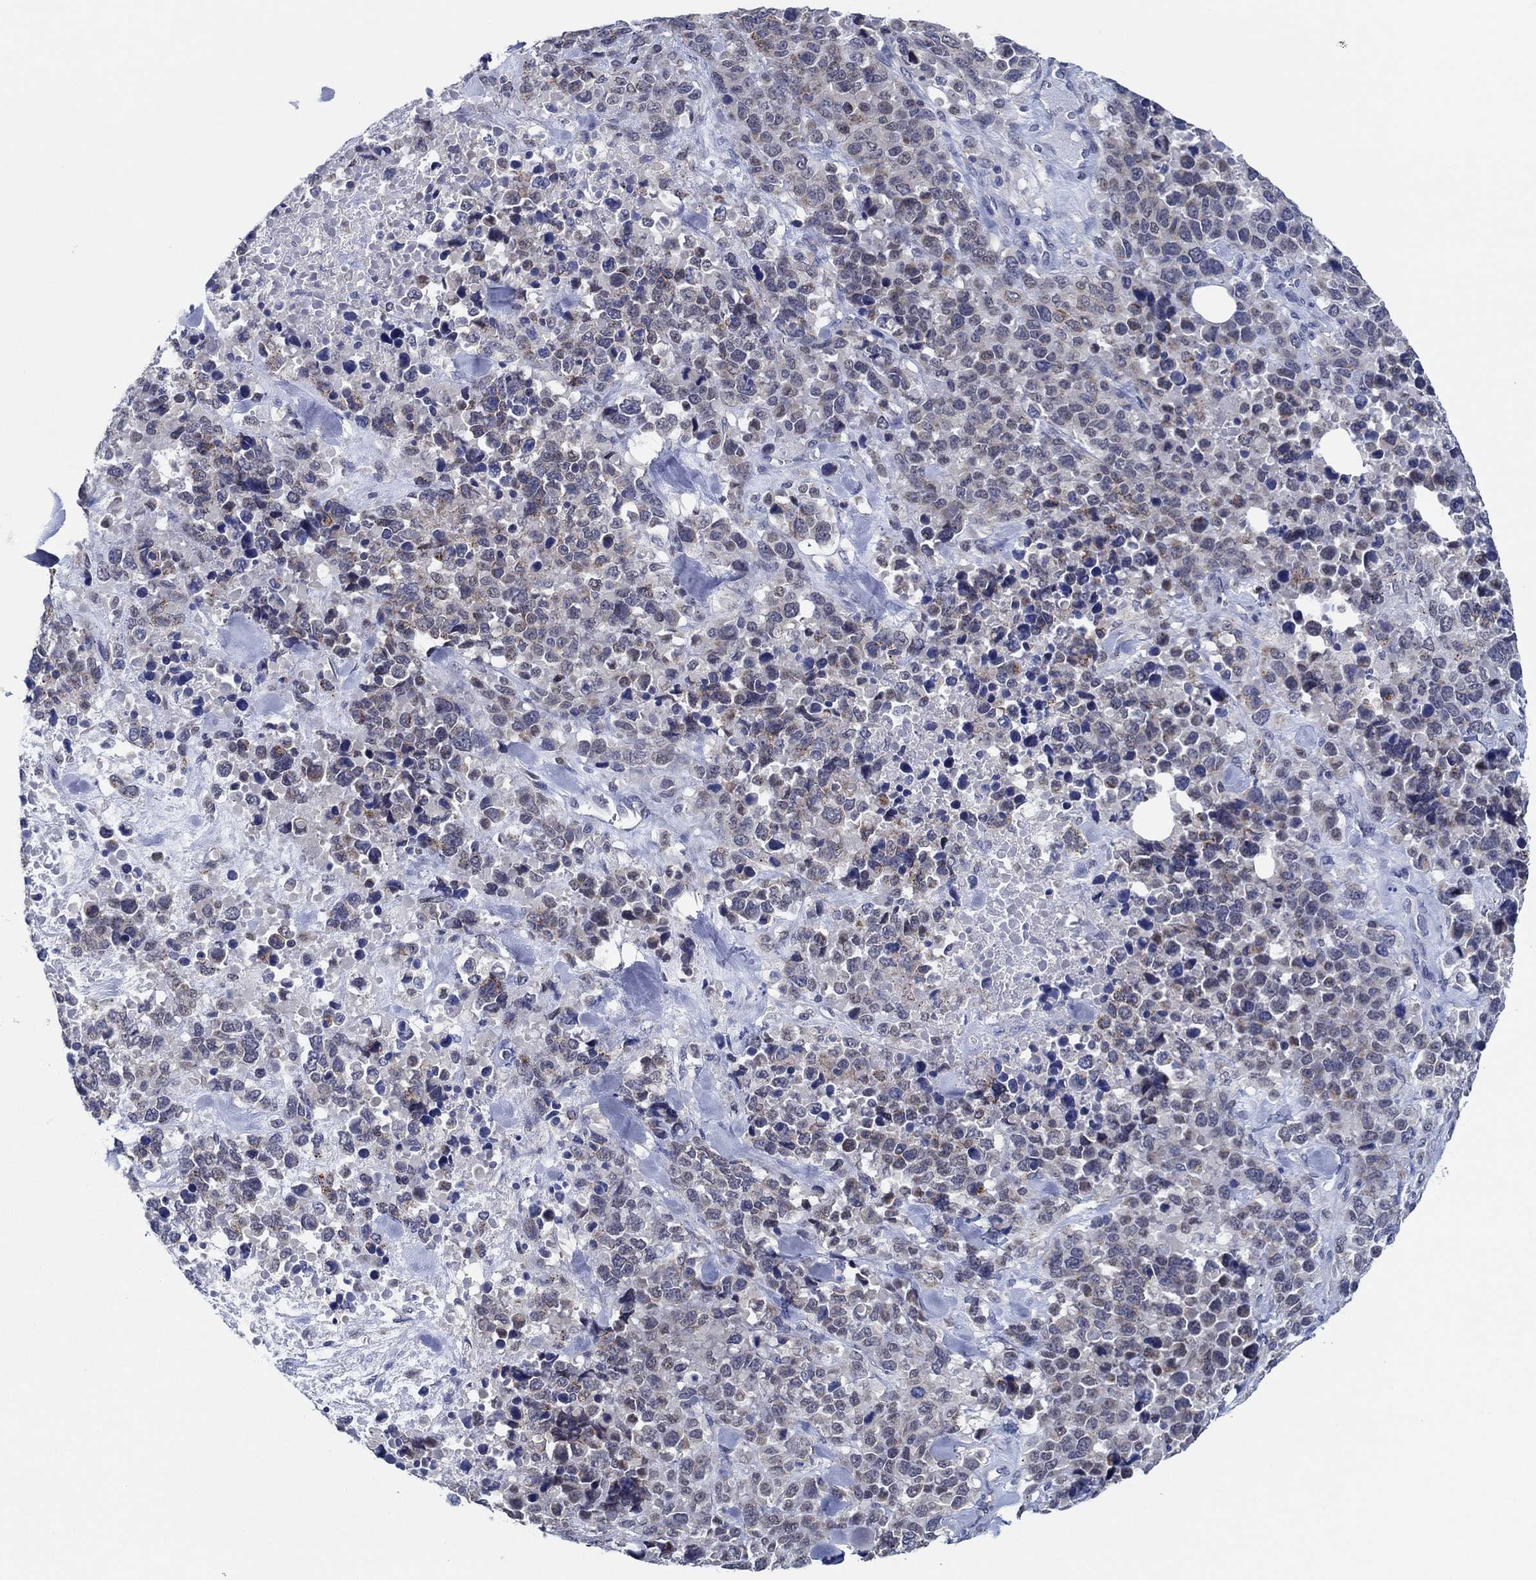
{"staining": {"intensity": "weak", "quantity": "<25%", "location": "cytoplasmic/membranous"}, "tissue": "melanoma", "cell_type": "Tumor cells", "image_type": "cancer", "snomed": [{"axis": "morphology", "description": "Malignant melanoma, Metastatic site"}, {"axis": "topography", "description": "Skin"}], "caption": "This is a image of IHC staining of melanoma, which shows no positivity in tumor cells.", "gene": "PRRT3", "patient": {"sex": "male", "age": 84}}